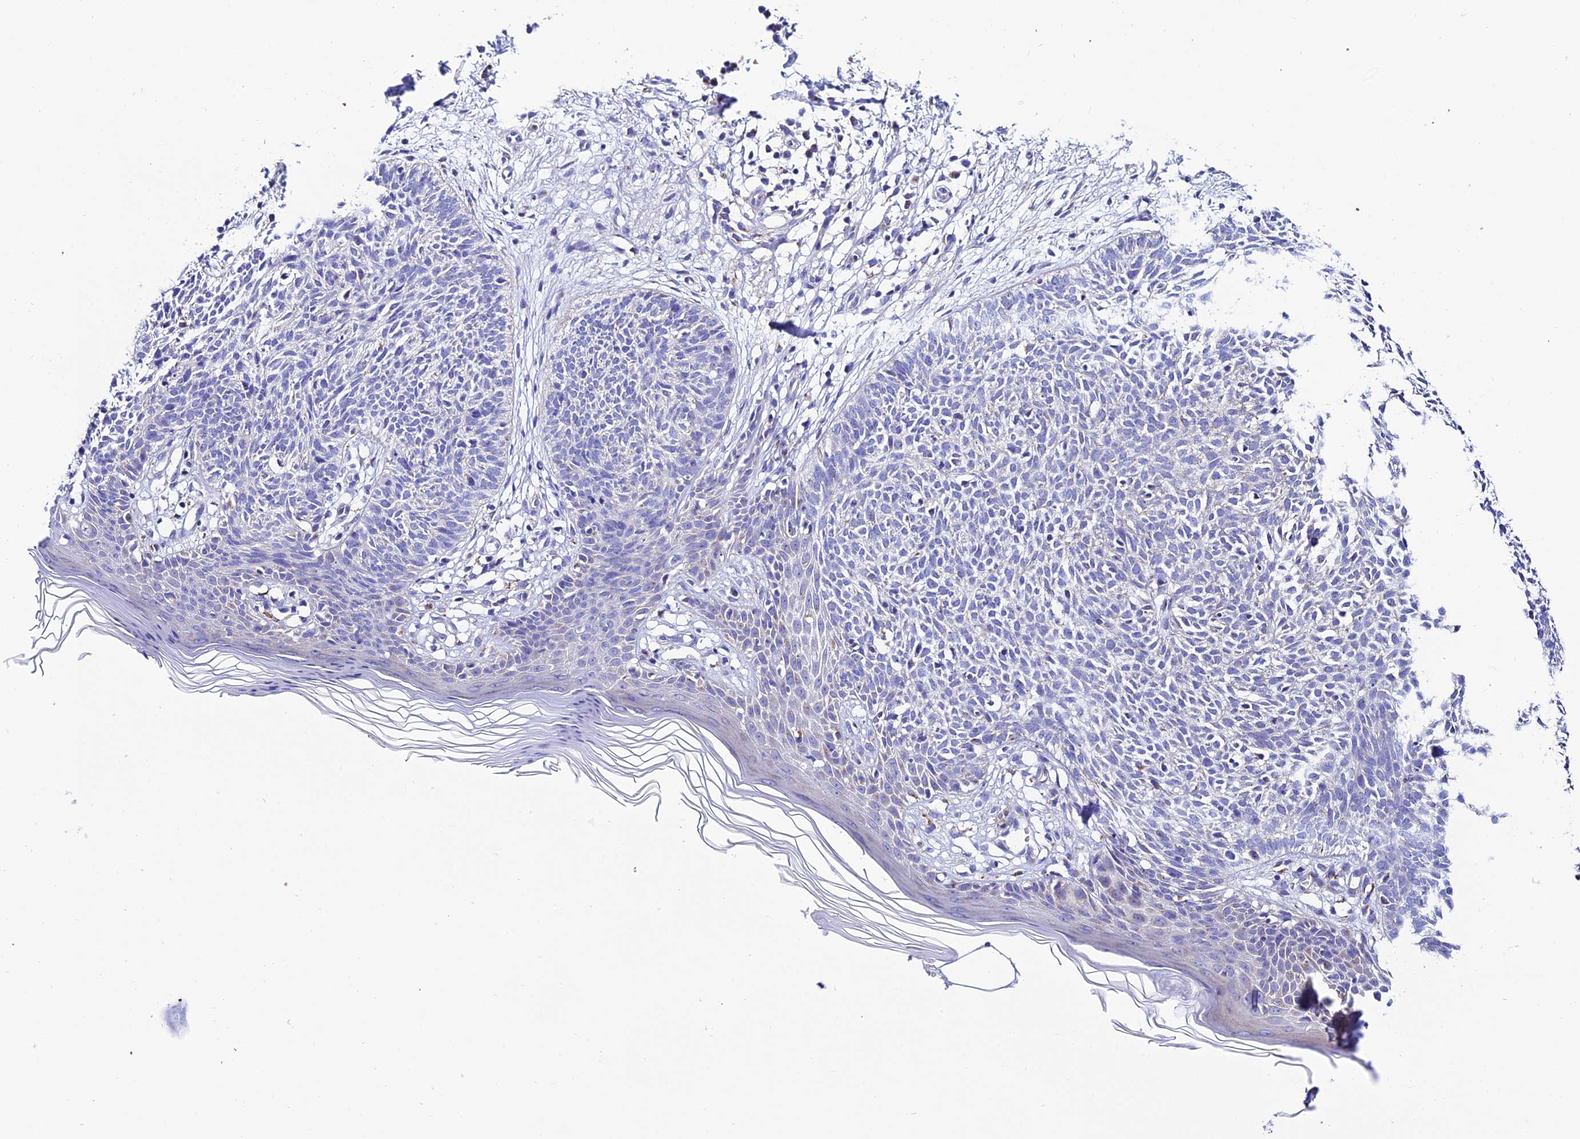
{"staining": {"intensity": "negative", "quantity": "none", "location": "none"}, "tissue": "skin cancer", "cell_type": "Tumor cells", "image_type": "cancer", "snomed": [{"axis": "morphology", "description": "Basal cell carcinoma"}, {"axis": "topography", "description": "Skin"}], "caption": "Tumor cells are negative for brown protein staining in basal cell carcinoma (skin).", "gene": "LACTB2", "patient": {"sex": "female", "age": 66}}